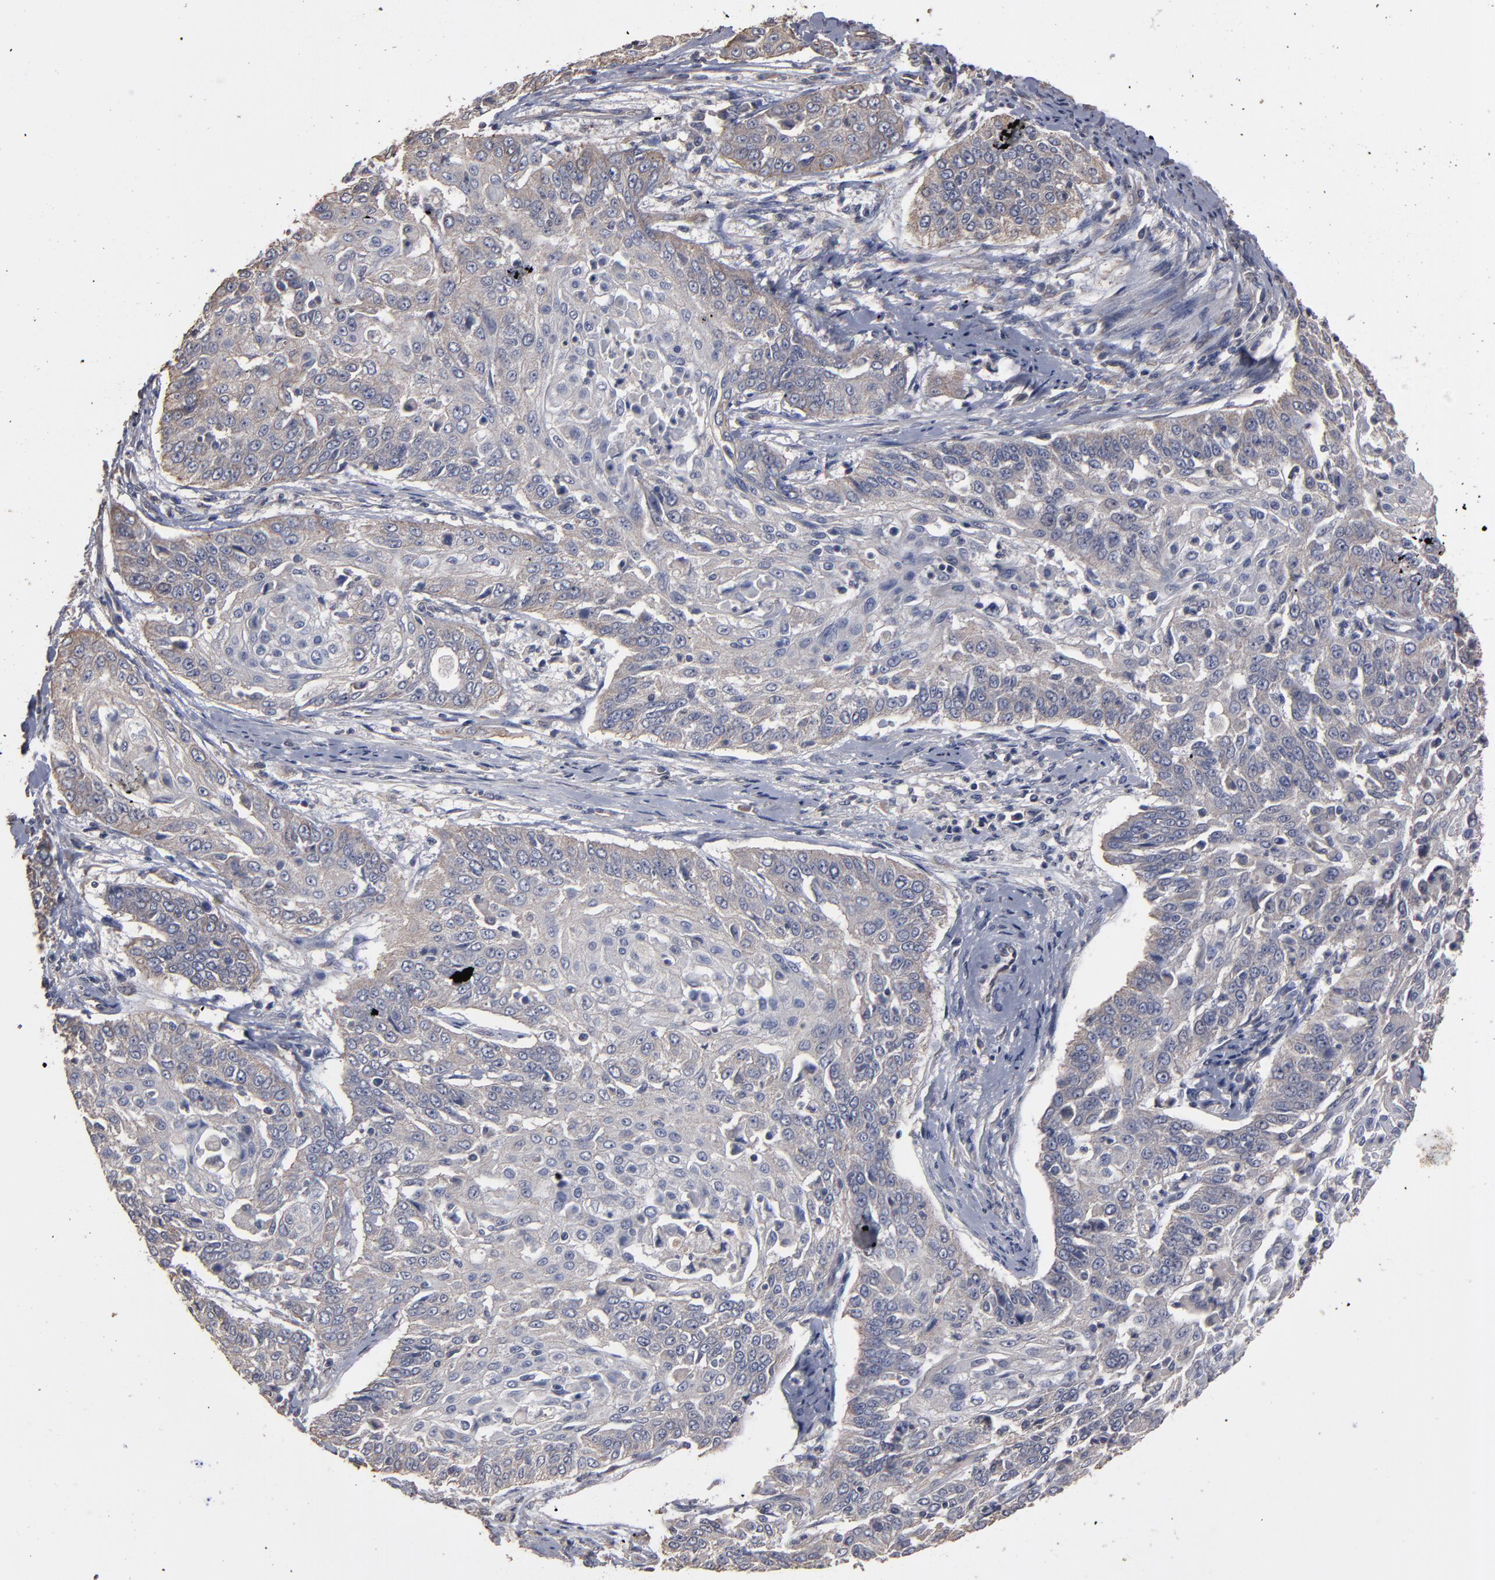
{"staining": {"intensity": "weak", "quantity": ">75%", "location": "cytoplasmic/membranous"}, "tissue": "cervical cancer", "cell_type": "Tumor cells", "image_type": "cancer", "snomed": [{"axis": "morphology", "description": "Squamous cell carcinoma, NOS"}, {"axis": "topography", "description": "Cervix"}], "caption": "Immunohistochemistry (IHC) (DAB (3,3'-diaminobenzidine)) staining of cervical squamous cell carcinoma displays weak cytoplasmic/membranous protein staining in about >75% of tumor cells.", "gene": "DMD", "patient": {"sex": "female", "age": 64}}